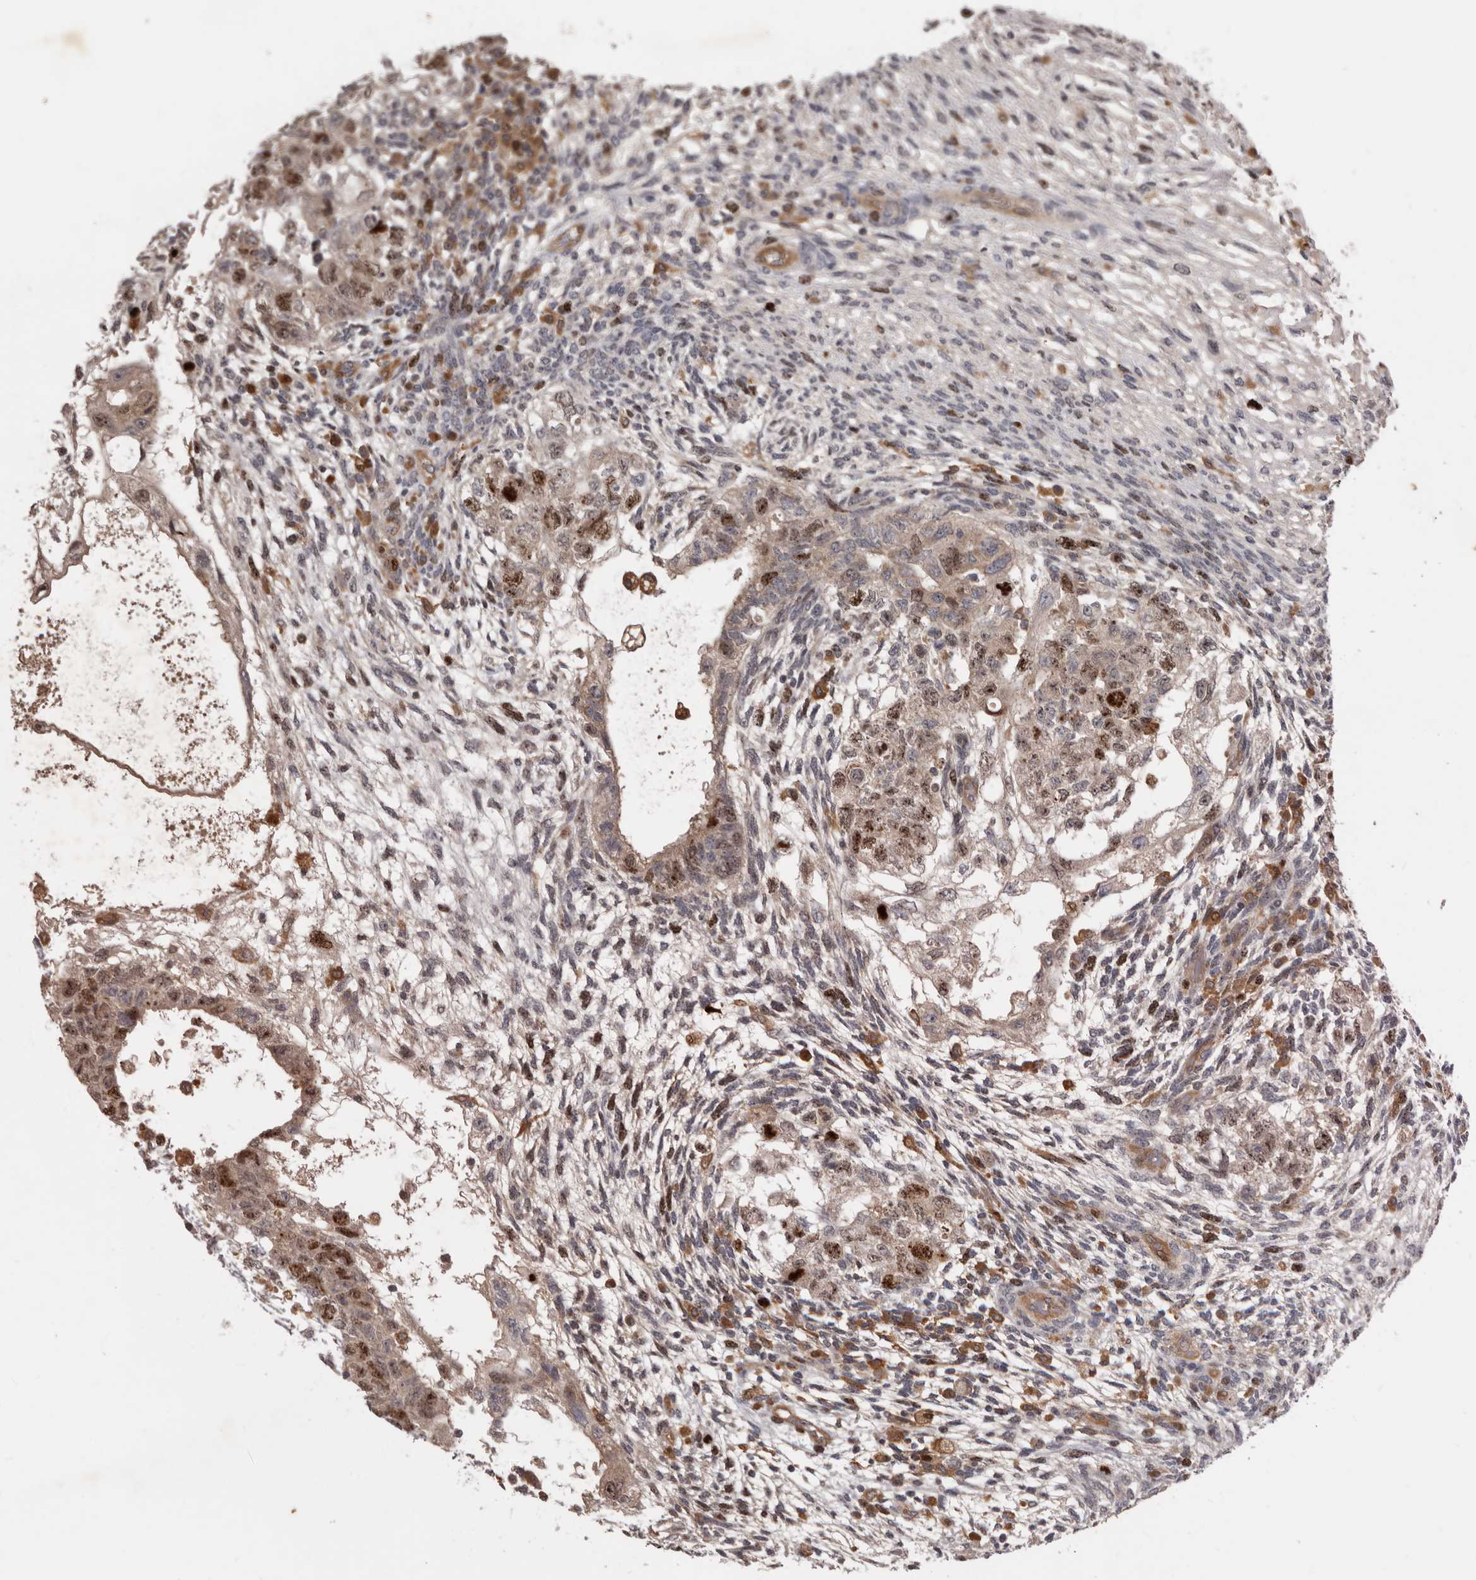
{"staining": {"intensity": "moderate", "quantity": "25%-75%", "location": "nuclear"}, "tissue": "testis cancer", "cell_type": "Tumor cells", "image_type": "cancer", "snomed": [{"axis": "morphology", "description": "Normal tissue, NOS"}, {"axis": "morphology", "description": "Carcinoma, Embryonal, NOS"}, {"axis": "topography", "description": "Testis"}], "caption": "Immunohistochemistry (IHC) staining of testis cancer (embryonal carcinoma), which exhibits medium levels of moderate nuclear expression in approximately 25%-75% of tumor cells indicating moderate nuclear protein expression. The staining was performed using DAB (3,3'-diaminobenzidine) (brown) for protein detection and nuclei were counterstained in hematoxylin (blue).", "gene": "CDCA8", "patient": {"sex": "male", "age": 36}}